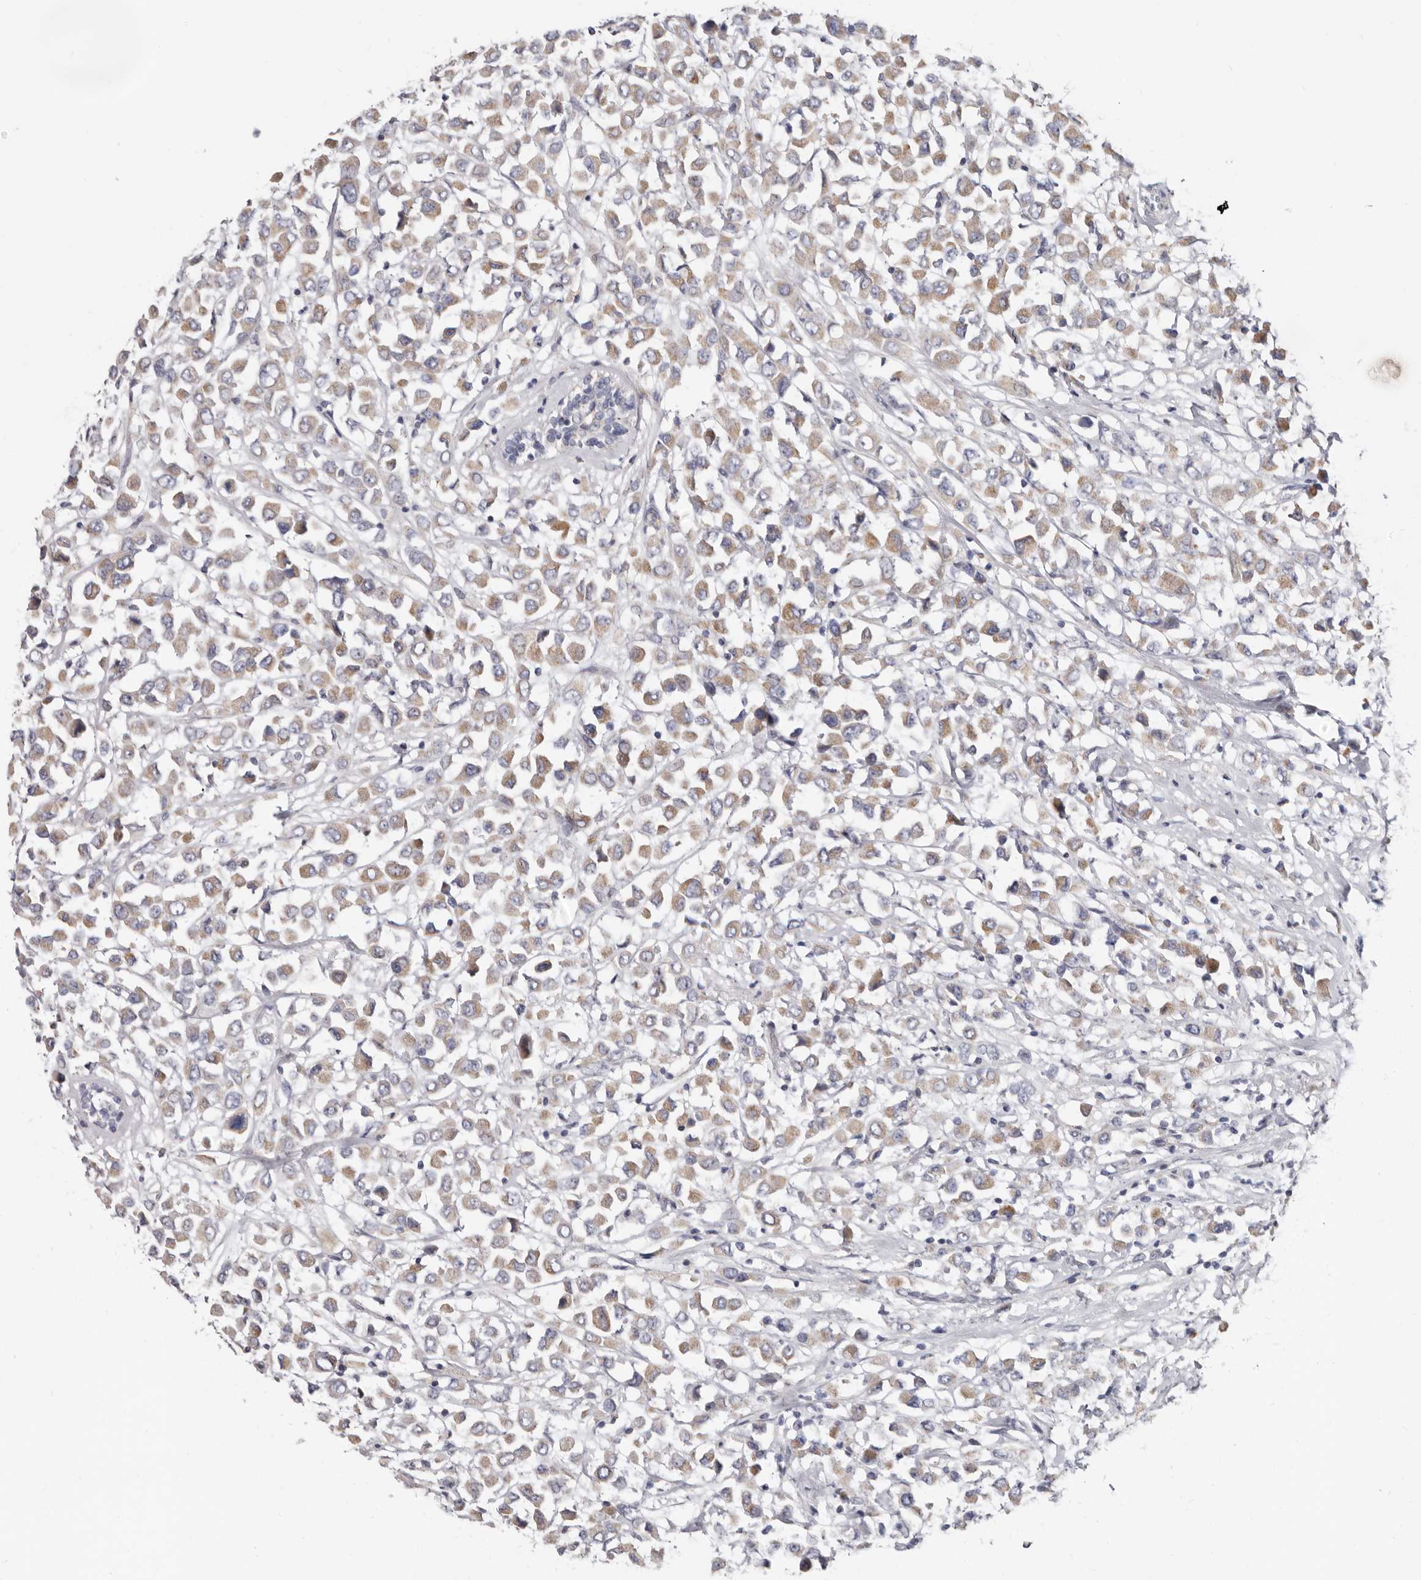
{"staining": {"intensity": "moderate", "quantity": ">75%", "location": "cytoplasmic/membranous"}, "tissue": "breast cancer", "cell_type": "Tumor cells", "image_type": "cancer", "snomed": [{"axis": "morphology", "description": "Duct carcinoma"}, {"axis": "topography", "description": "Breast"}], "caption": "Brown immunohistochemical staining in human breast infiltrating ductal carcinoma shows moderate cytoplasmic/membranous staining in about >75% of tumor cells.", "gene": "RSPO2", "patient": {"sex": "female", "age": 61}}